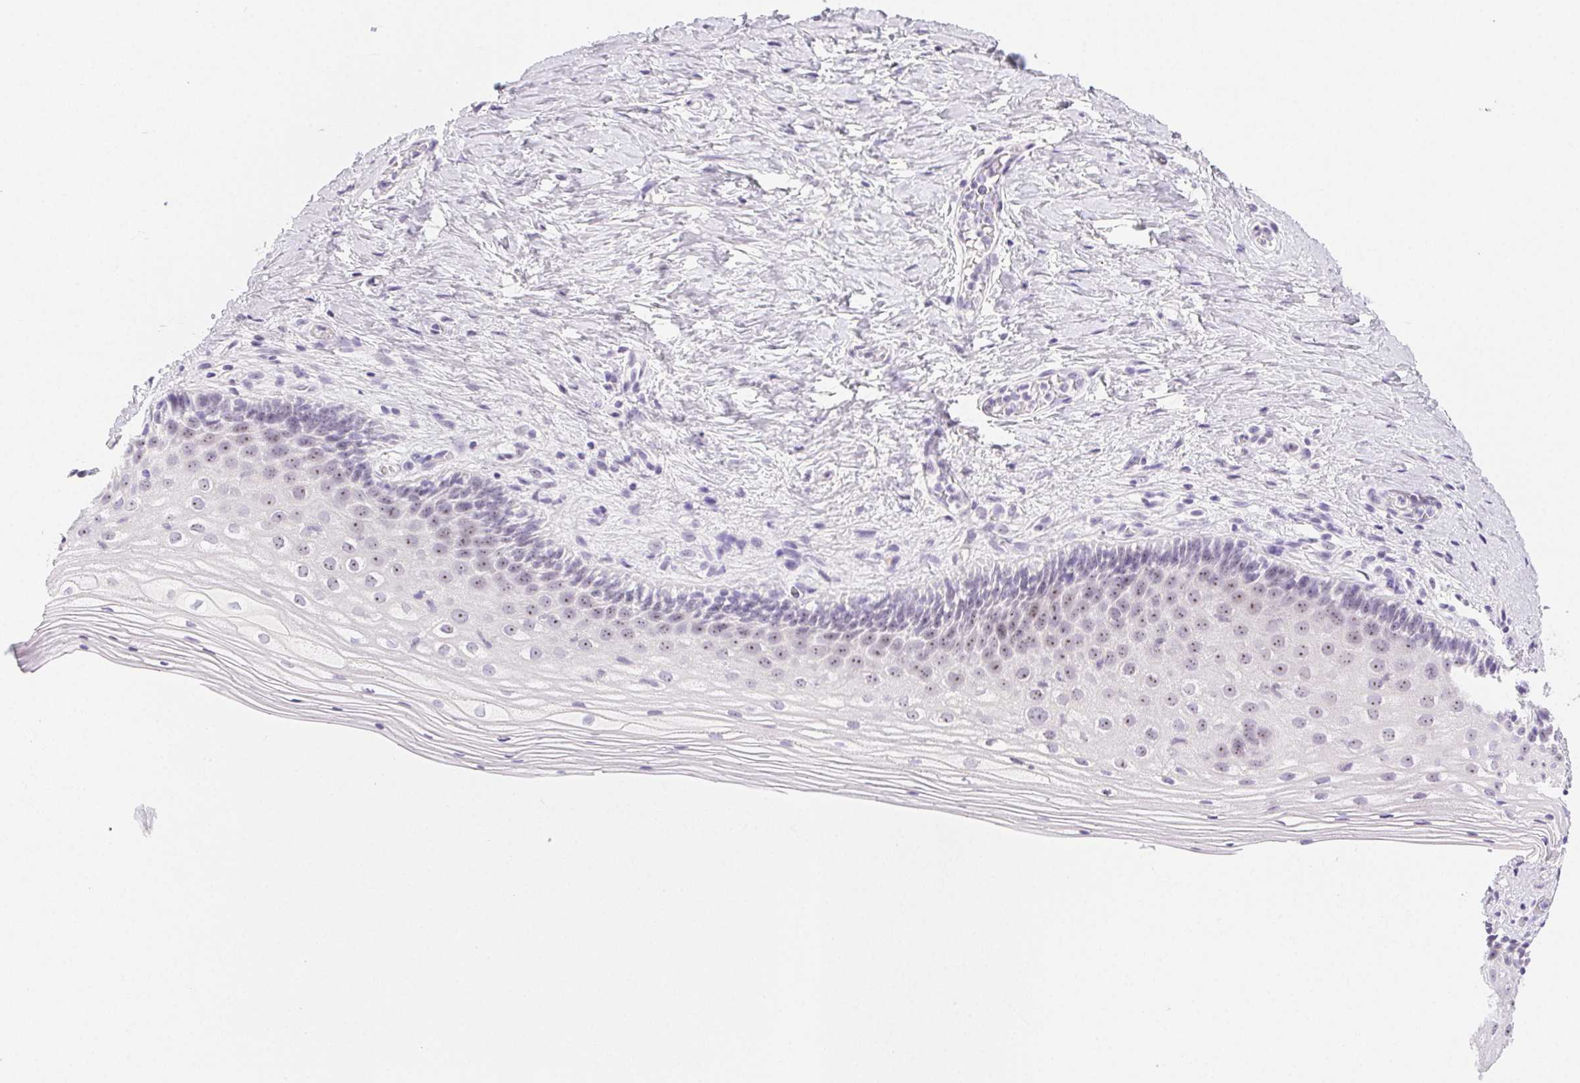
{"staining": {"intensity": "weak", "quantity": "25%-75%", "location": "nuclear"}, "tissue": "vagina", "cell_type": "Squamous epithelial cells", "image_type": "normal", "snomed": [{"axis": "morphology", "description": "Normal tissue, NOS"}, {"axis": "topography", "description": "Vagina"}], "caption": "The photomicrograph exhibits a brown stain indicating the presence of a protein in the nuclear of squamous epithelial cells in vagina.", "gene": "ST8SIA3", "patient": {"sex": "female", "age": 45}}